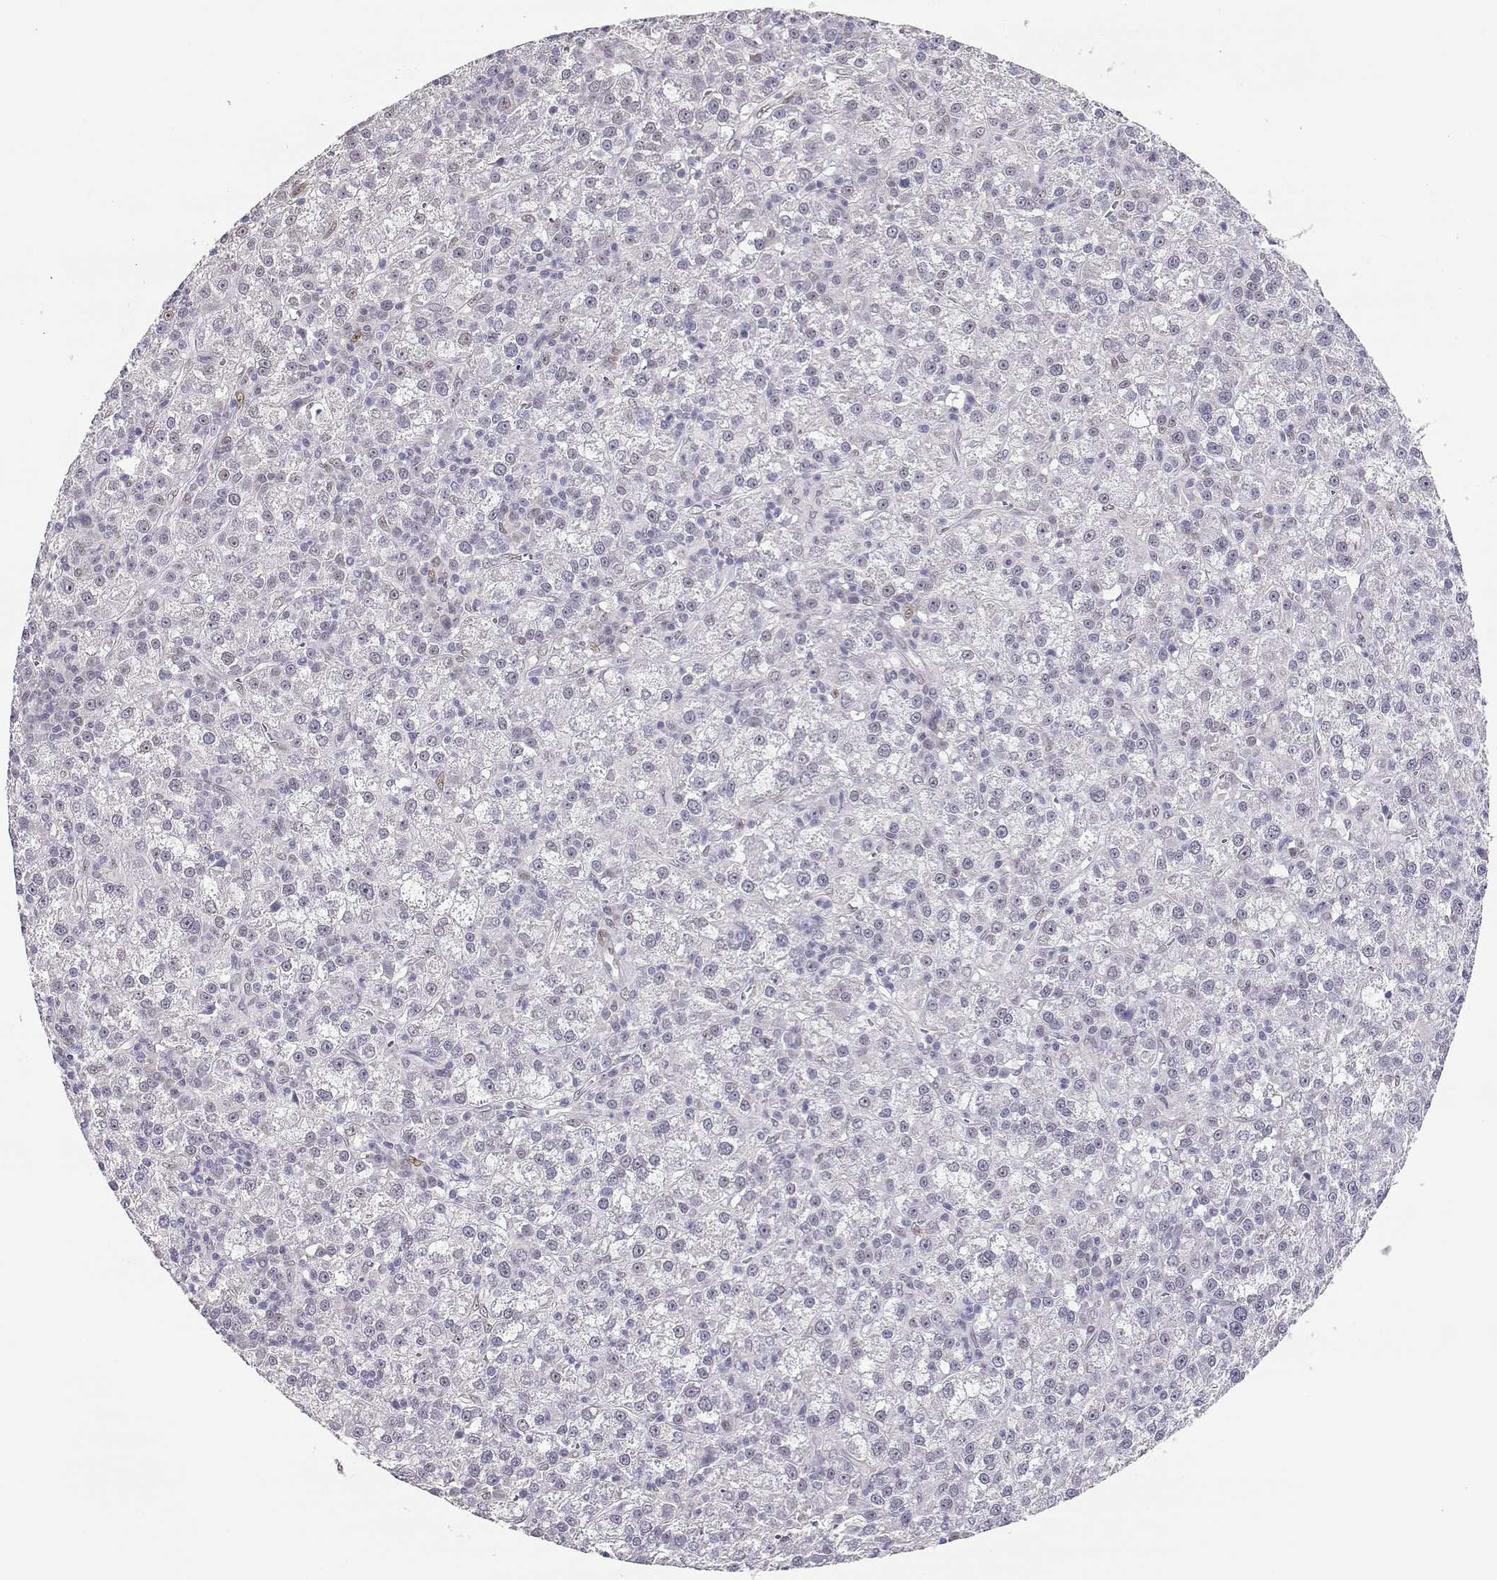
{"staining": {"intensity": "negative", "quantity": "none", "location": "none"}, "tissue": "liver cancer", "cell_type": "Tumor cells", "image_type": "cancer", "snomed": [{"axis": "morphology", "description": "Carcinoma, Hepatocellular, NOS"}, {"axis": "topography", "description": "Liver"}], "caption": "High magnification brightfield microscopy of liver cancer (hepatocellular carcinoma) stained with DAB (3,3'-diaminobenzidine) (brown) and counterstained with hematoxylin (blue): tumor cells show no significant staining. The staining was performed using DAB to visualize the protein expression in brown, while the nuclei were stained in blue with hematoxylin (Magnification: 20x).", "gene": "POLI", "patient": {"sex": "female", "age": 60}}